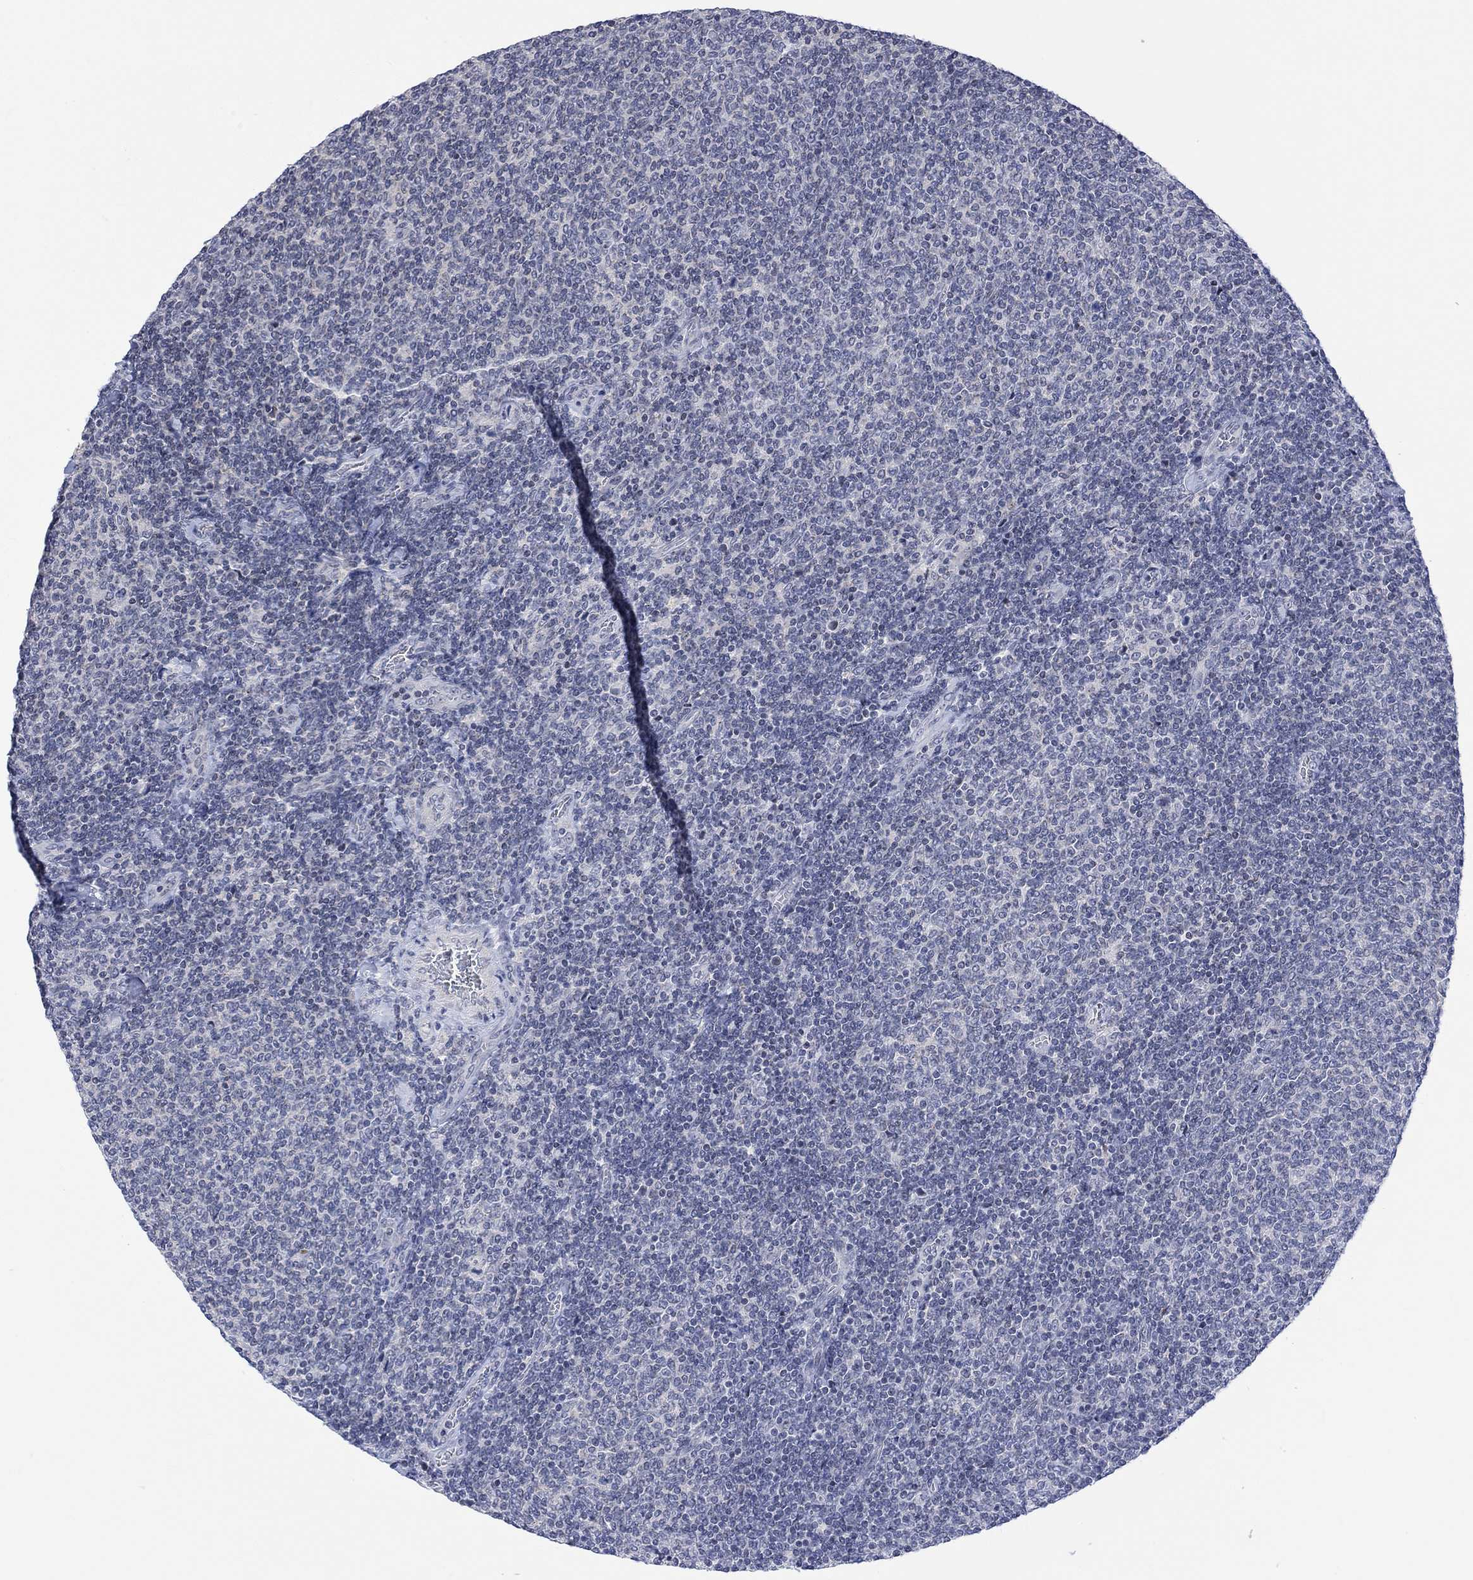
{"staining": {"intensity": "negative", "quantity": "none", "location": "none"}, "tissue": "lymphoma", "cell_type": "Tumor cells", "image_type": "cancer", "snomed": [{"axis": "morphology", "description": "Malignant lymphoma, non-Hodgkin's type, Low grade"}, {"axis": "topography", "description": "Lymph node"}], "caption": "Immunohistochemistry of human malignant lymphoma, non-Hodgkin's type (low-grade) displays no staining in tumor cells.", "gene": "DCX", "patient": {"sex": "male", "age": 52}}